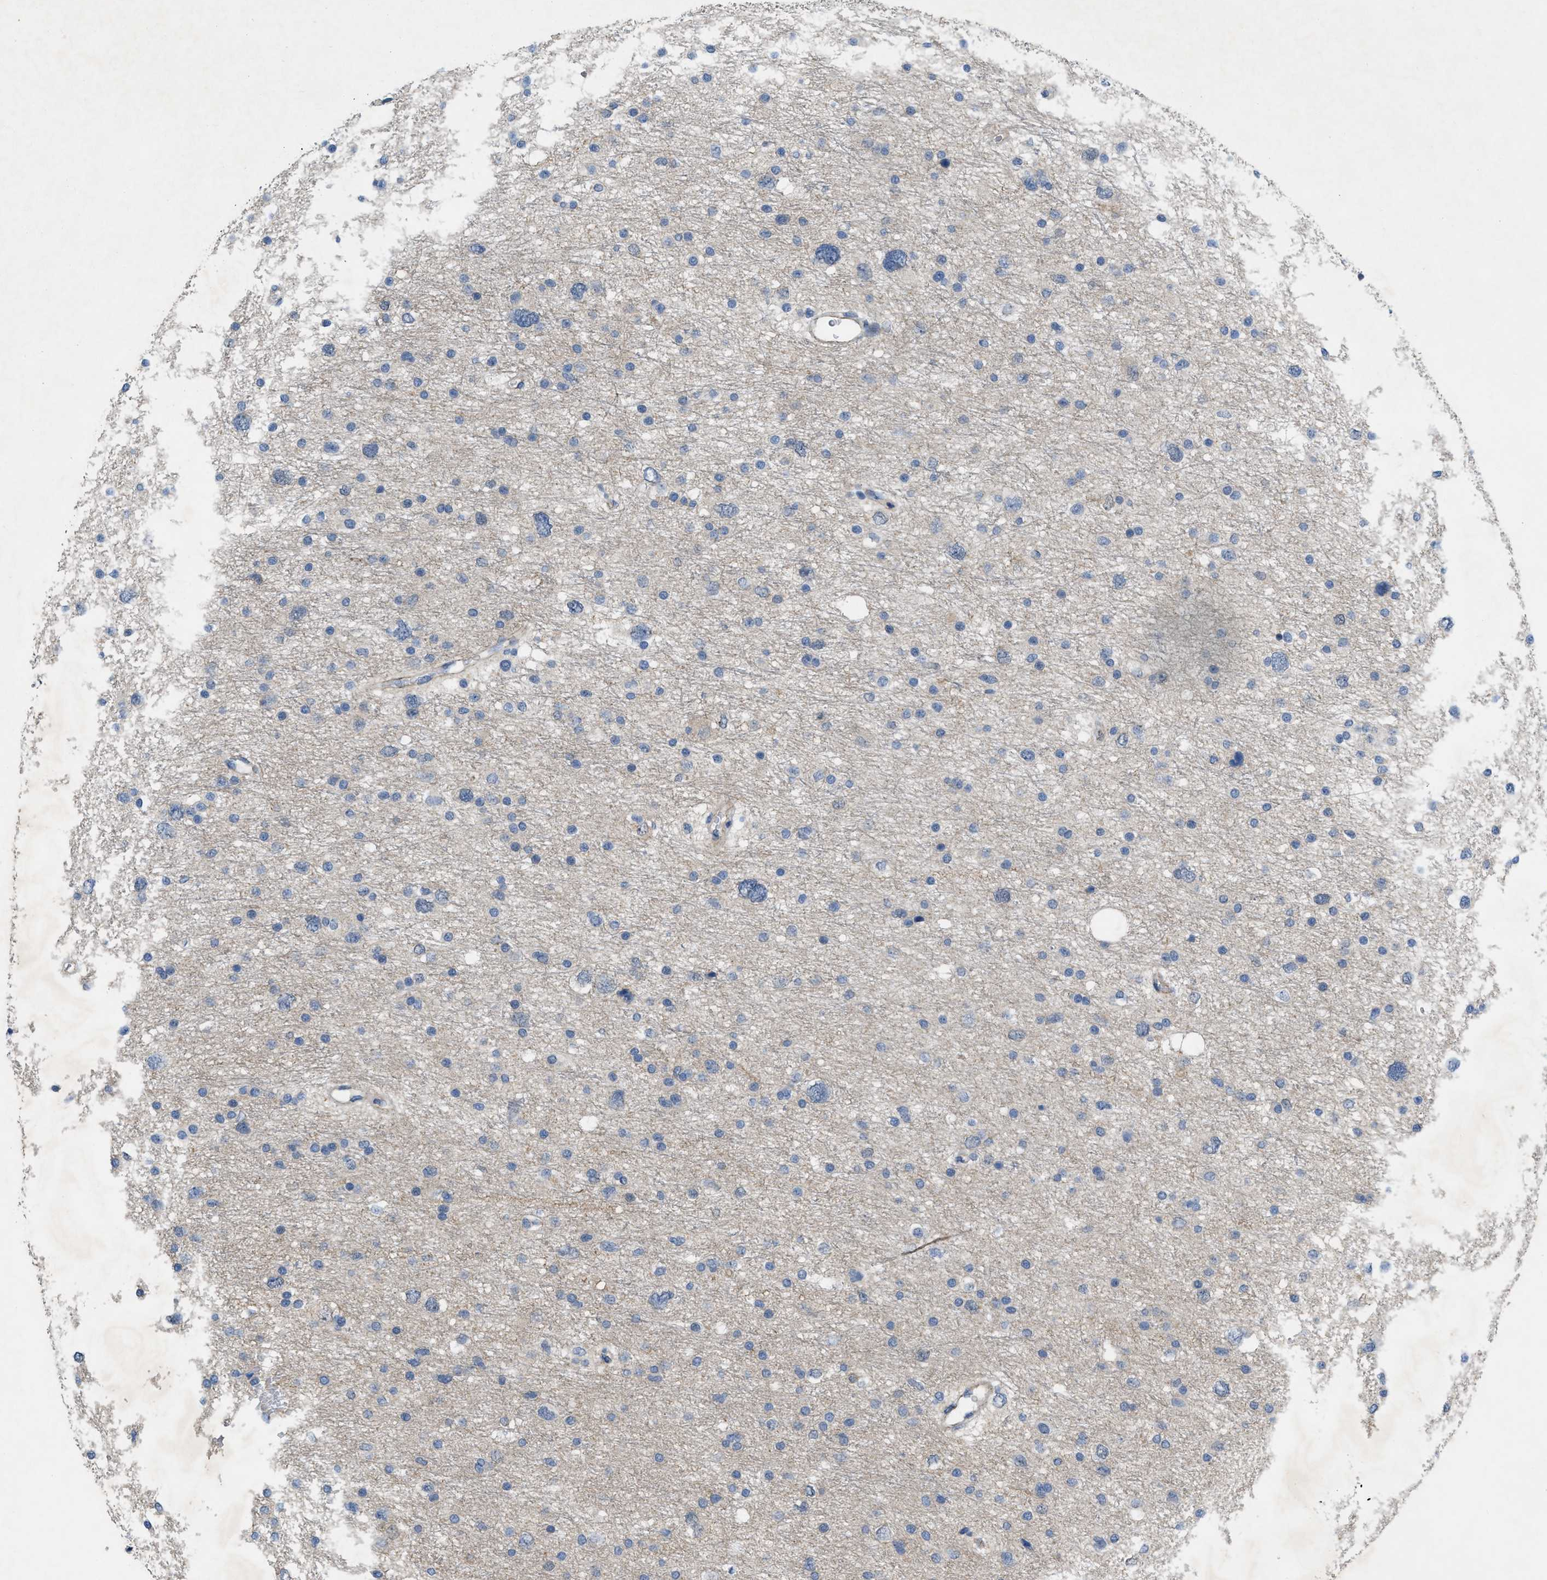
{"staining": {"intensity": "negative", "quantity": "none", "location": "none"}, "tissue": "glioma", "cell_type": "Tumor cells", "image_type": "cancer", "snomed": [{"axis": "morphology", "description": "Glioma, malignant, Low grade"}, {"axis": "topography", "description": "Brain"}], "caption": "Immunohistochemical staining of human glioma exhibits no significant positivity in tumor cells.", "gene": "NDEL1", "patient": {"sex": "female", "age": 37}}